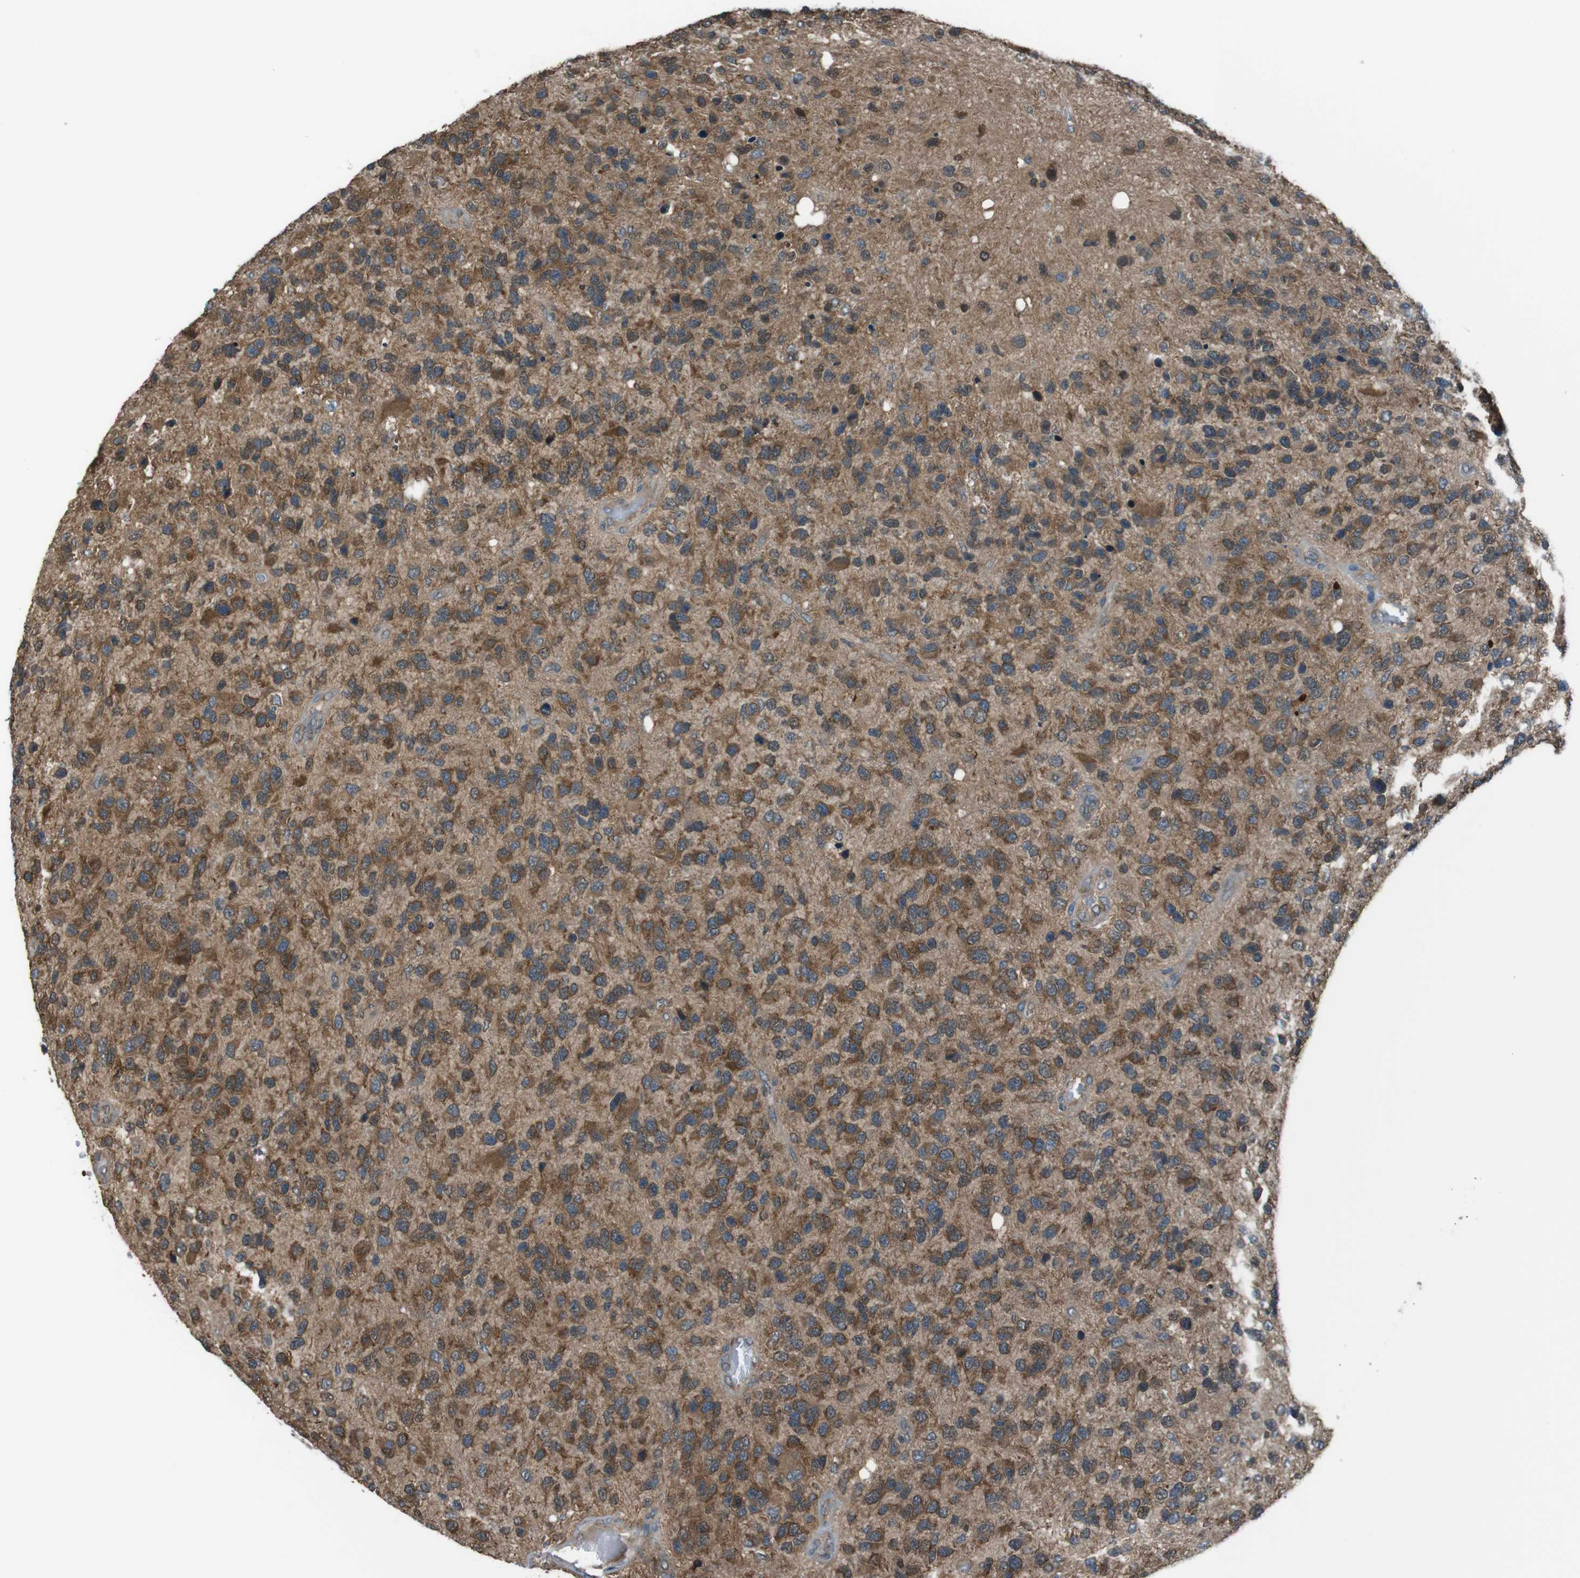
{"staining": {"intensity": "moderate", "quantity": ">75%", "location": "cytoplasmic/membranous"}, "tissue": "glioma", "cell_type": "Tumor cells", "image_type": "cancer", "snomed": [{"axis": "morphology", "description": "Glioma, malignant, High grade"}, {"axis": "topography", "description": "Brain"}], "caption": "Immunohistochemical staining of malignant high-grade glioma exhibits medium levels of moderate cytoplasmic/membranous protein positivity in about >75% of tumor cells. Nuclei are stained in blue.", "gene": "SSR3", "patient": {"sex": "female", "age": 58}}